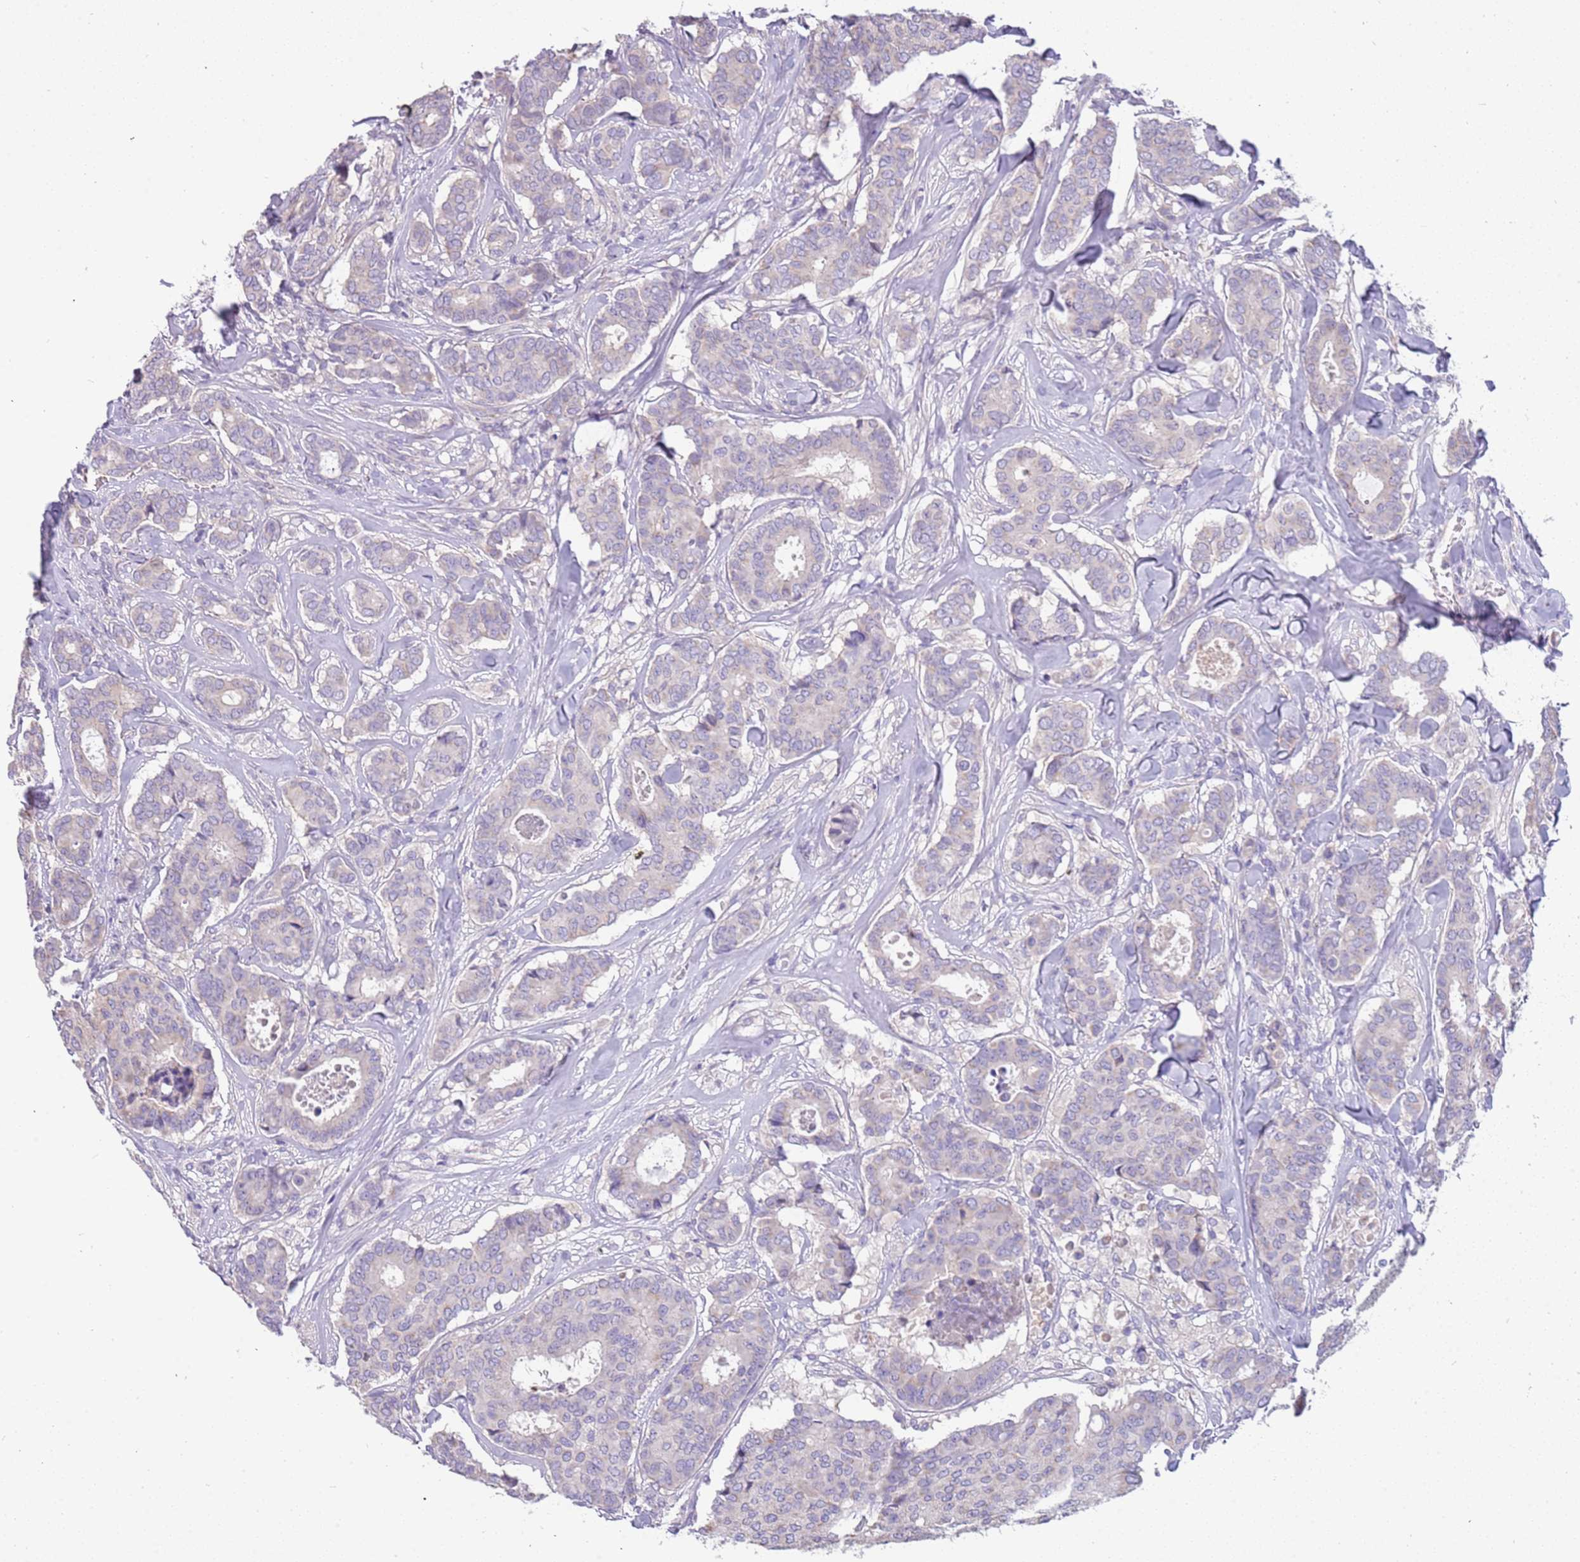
{"staining": {"intensity": "negative", "quantity": "none", "location": "none"}, "tissue": "breast cancer", "cell_type": "Tumor cells", "image_type": "cancer", "snomed": [{"axis": "morphology", "description": "Duct carcinoma"}, {"axis": "topography", "description": "Breast"}], "caption": "This is an immunohistochemistry histopathology image of human intraductal carcinoma (breast). There is no staining in tumor cells.", "gene": "RHCG", "patient": {"sex": "female", "age": 75}}